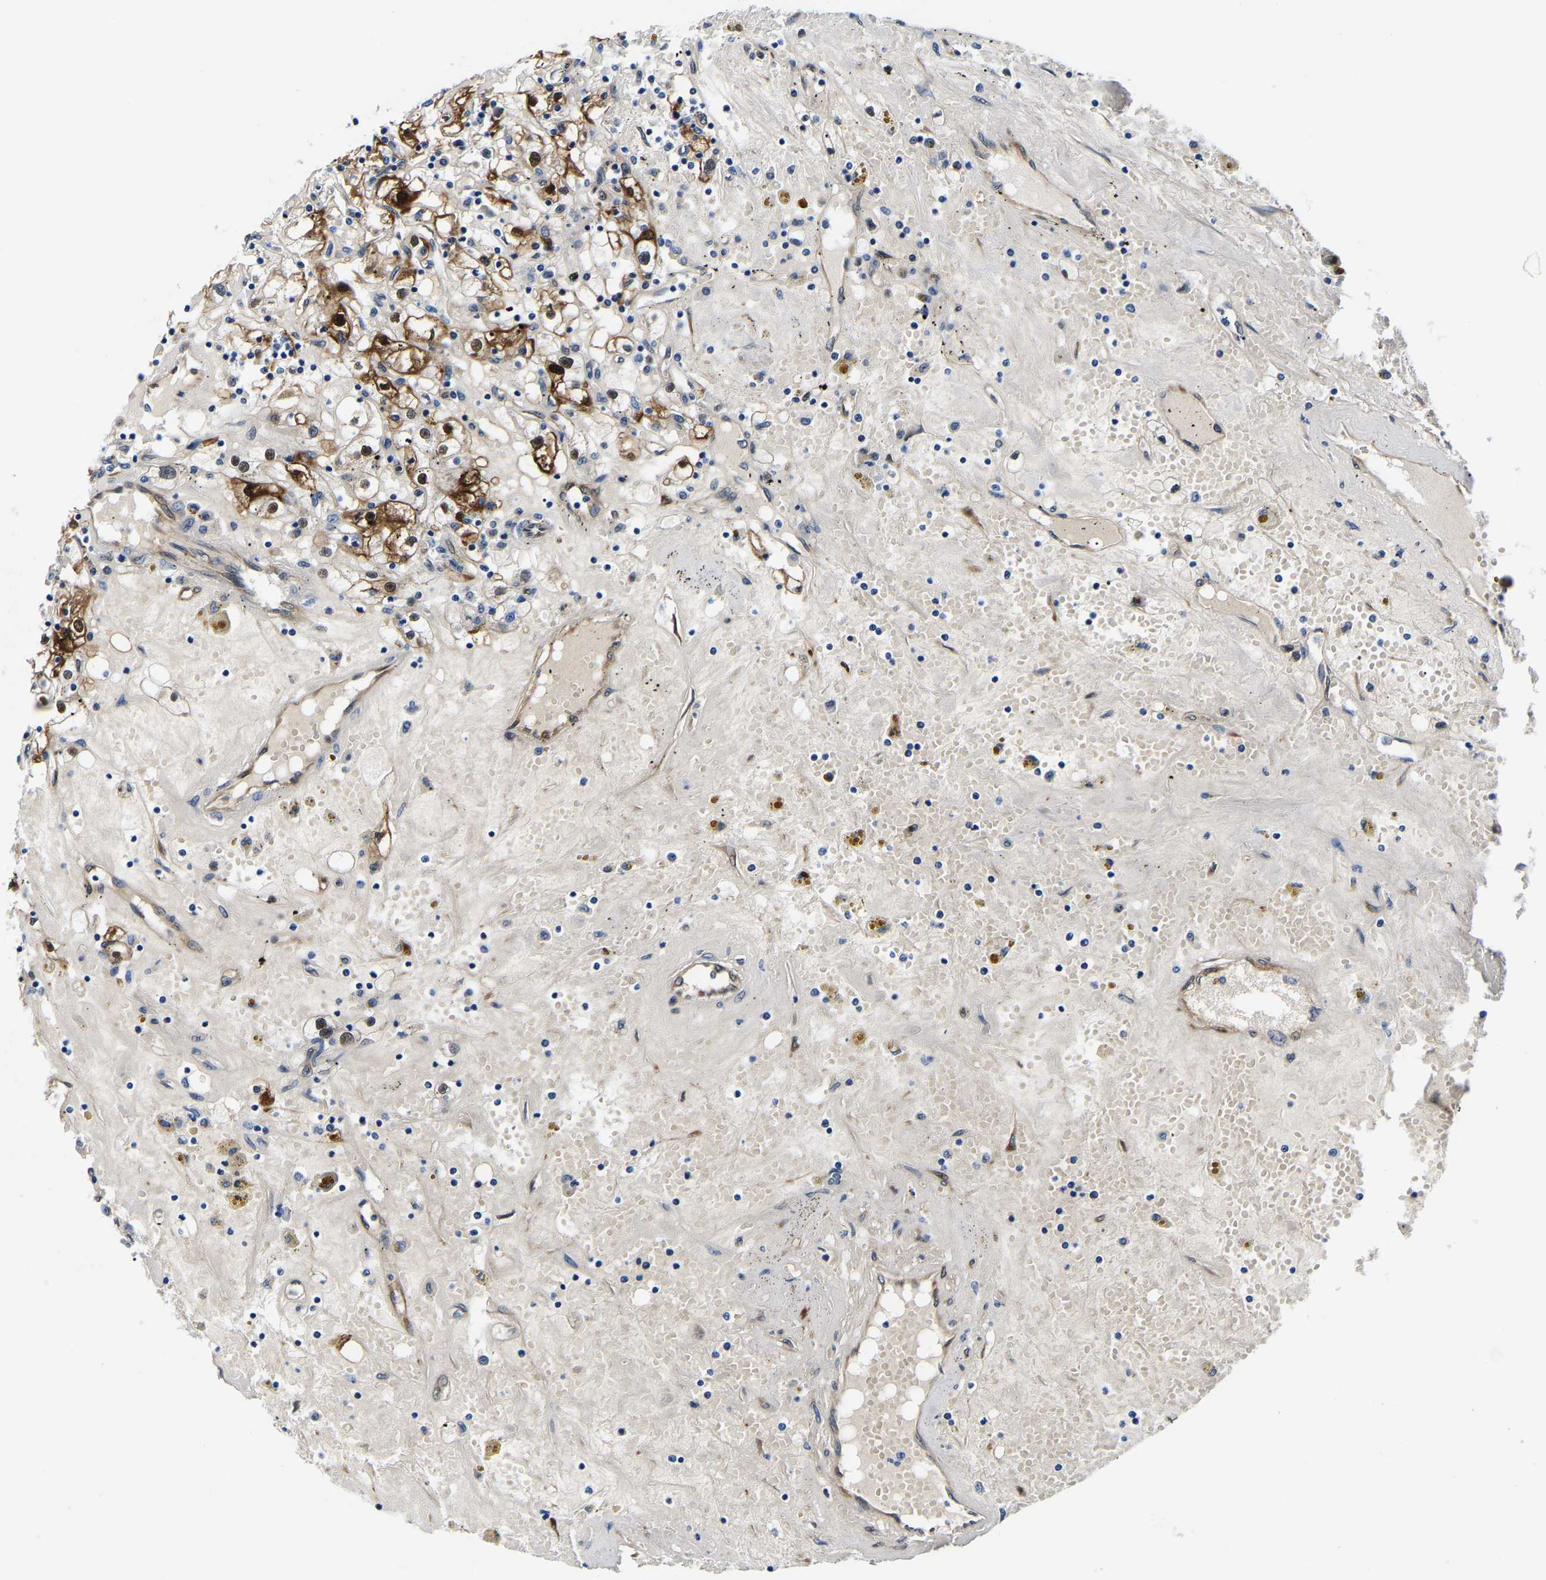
{"staining": {"intensity": "strong", "quantity": "25%-75%", "location": "cytoplasmic/membranous,nuclear"}, "tissue": "renal cancer", "cell_type": "Tumor cells", "image_type": "cancer", "snomed": [{"axis": "morphology", "description": "Adenocarcinoma, NOS"}, {"axis": "topography", "description": "Kidney"}], "caption": "Strong cytoplasmic/membranous and nuclear expression for a protein is appreciated in approximately 25%-75% of tumor cells of adenocarcinoma (renal) using immunohistochemistry (IHC).", "gene": "S100A13", "patient": {"sex": "male", "age": 56}}